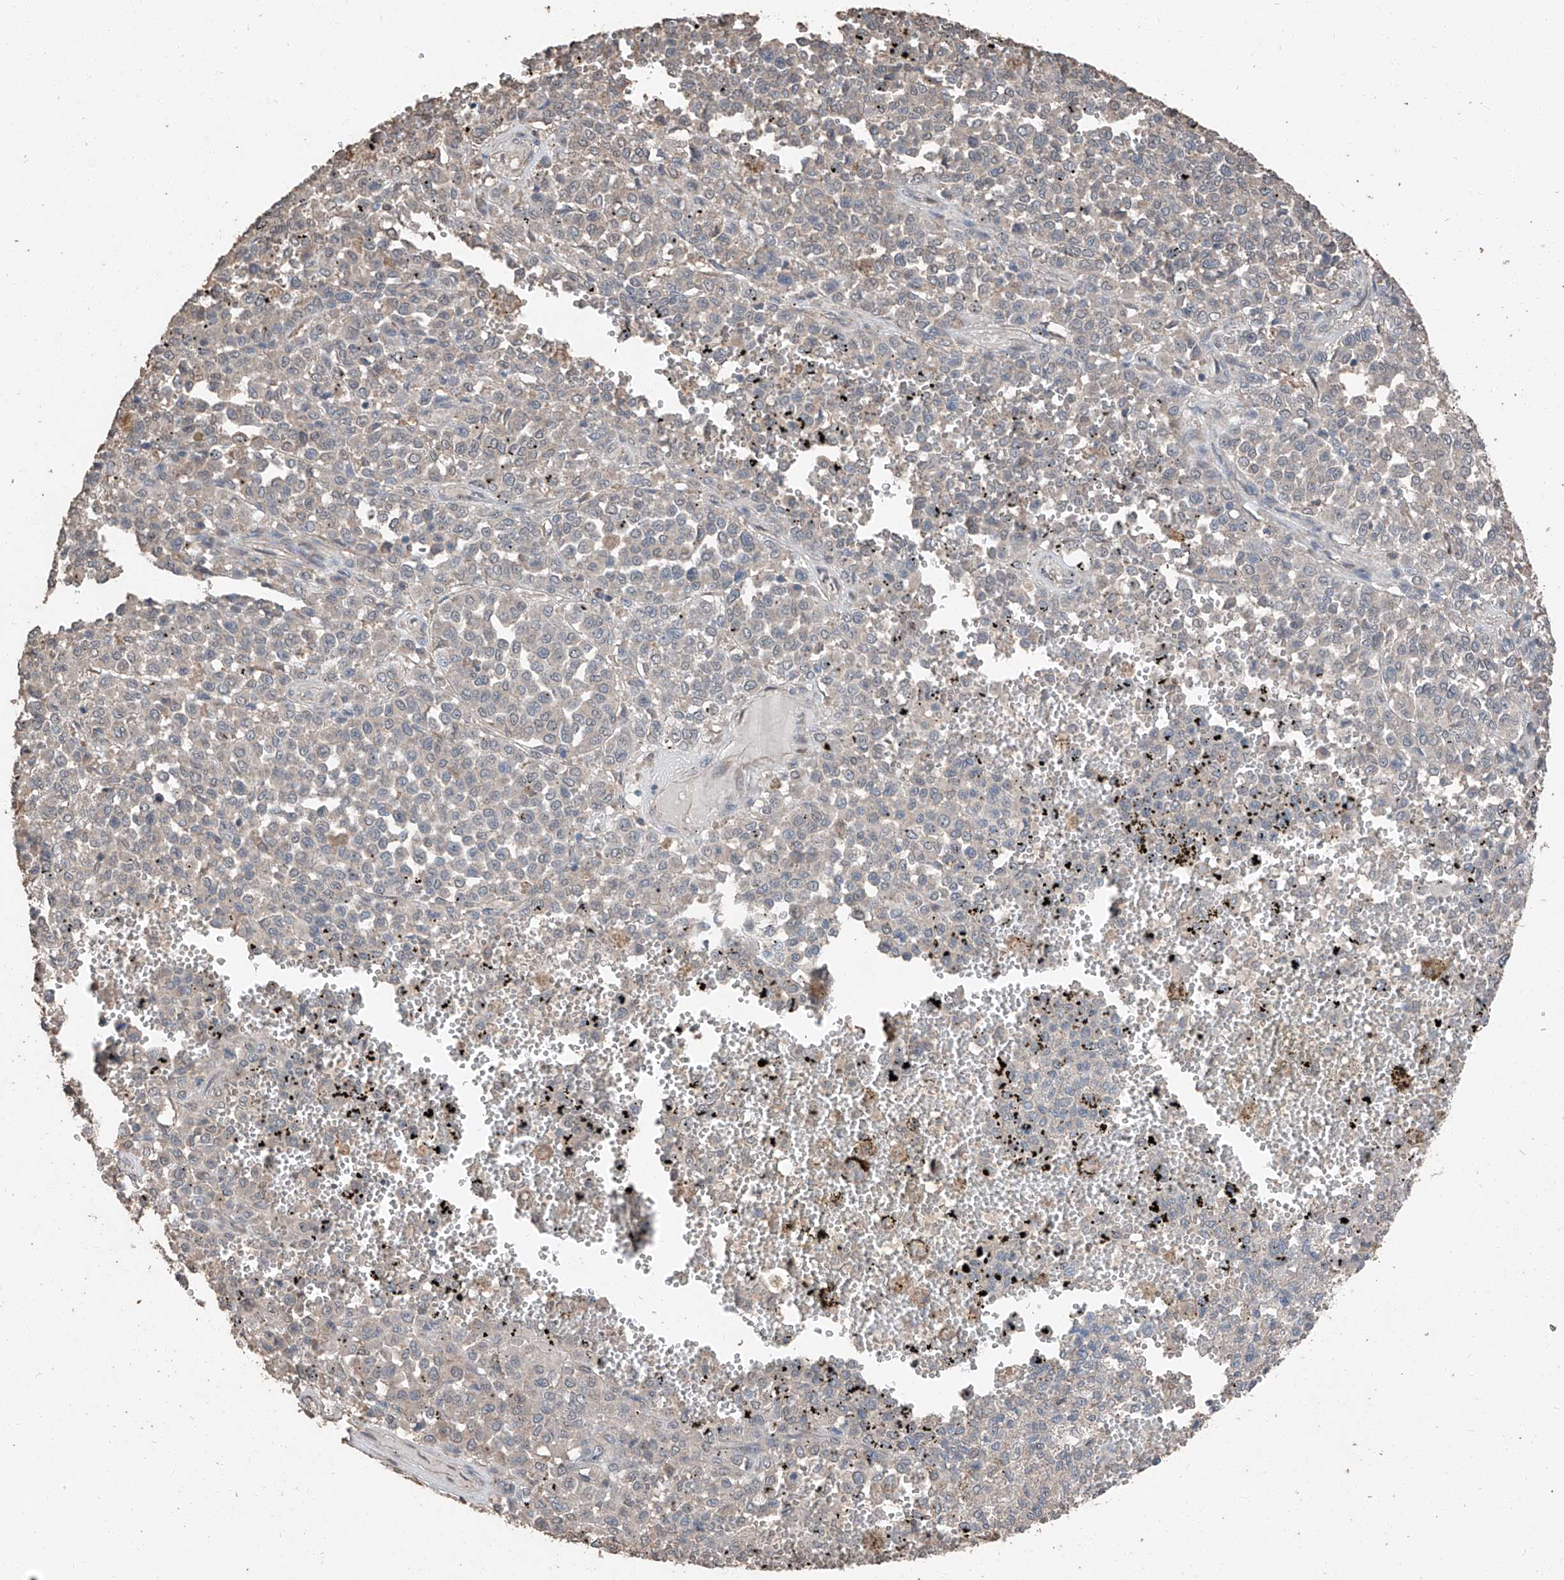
{"staining": {"intensity": "negative", "quantity": "none", "location": "none"}, "tissue": "melanoma", "cell_type": "Tumor cells", "image_type": "cancer", "snomed": [{"axis": "morphology", "description": "Malignant melanoma, Metastatic site"}, {"axis": "topography", "description": "Pancreas"}], "caption": "Immunohistochemical staining of human malignant melanoma (metastatic site) exhibits no significant staining in tumor cells.", "gene": "MAMLD1", "patient": {"sex": "female", "age": 30}}